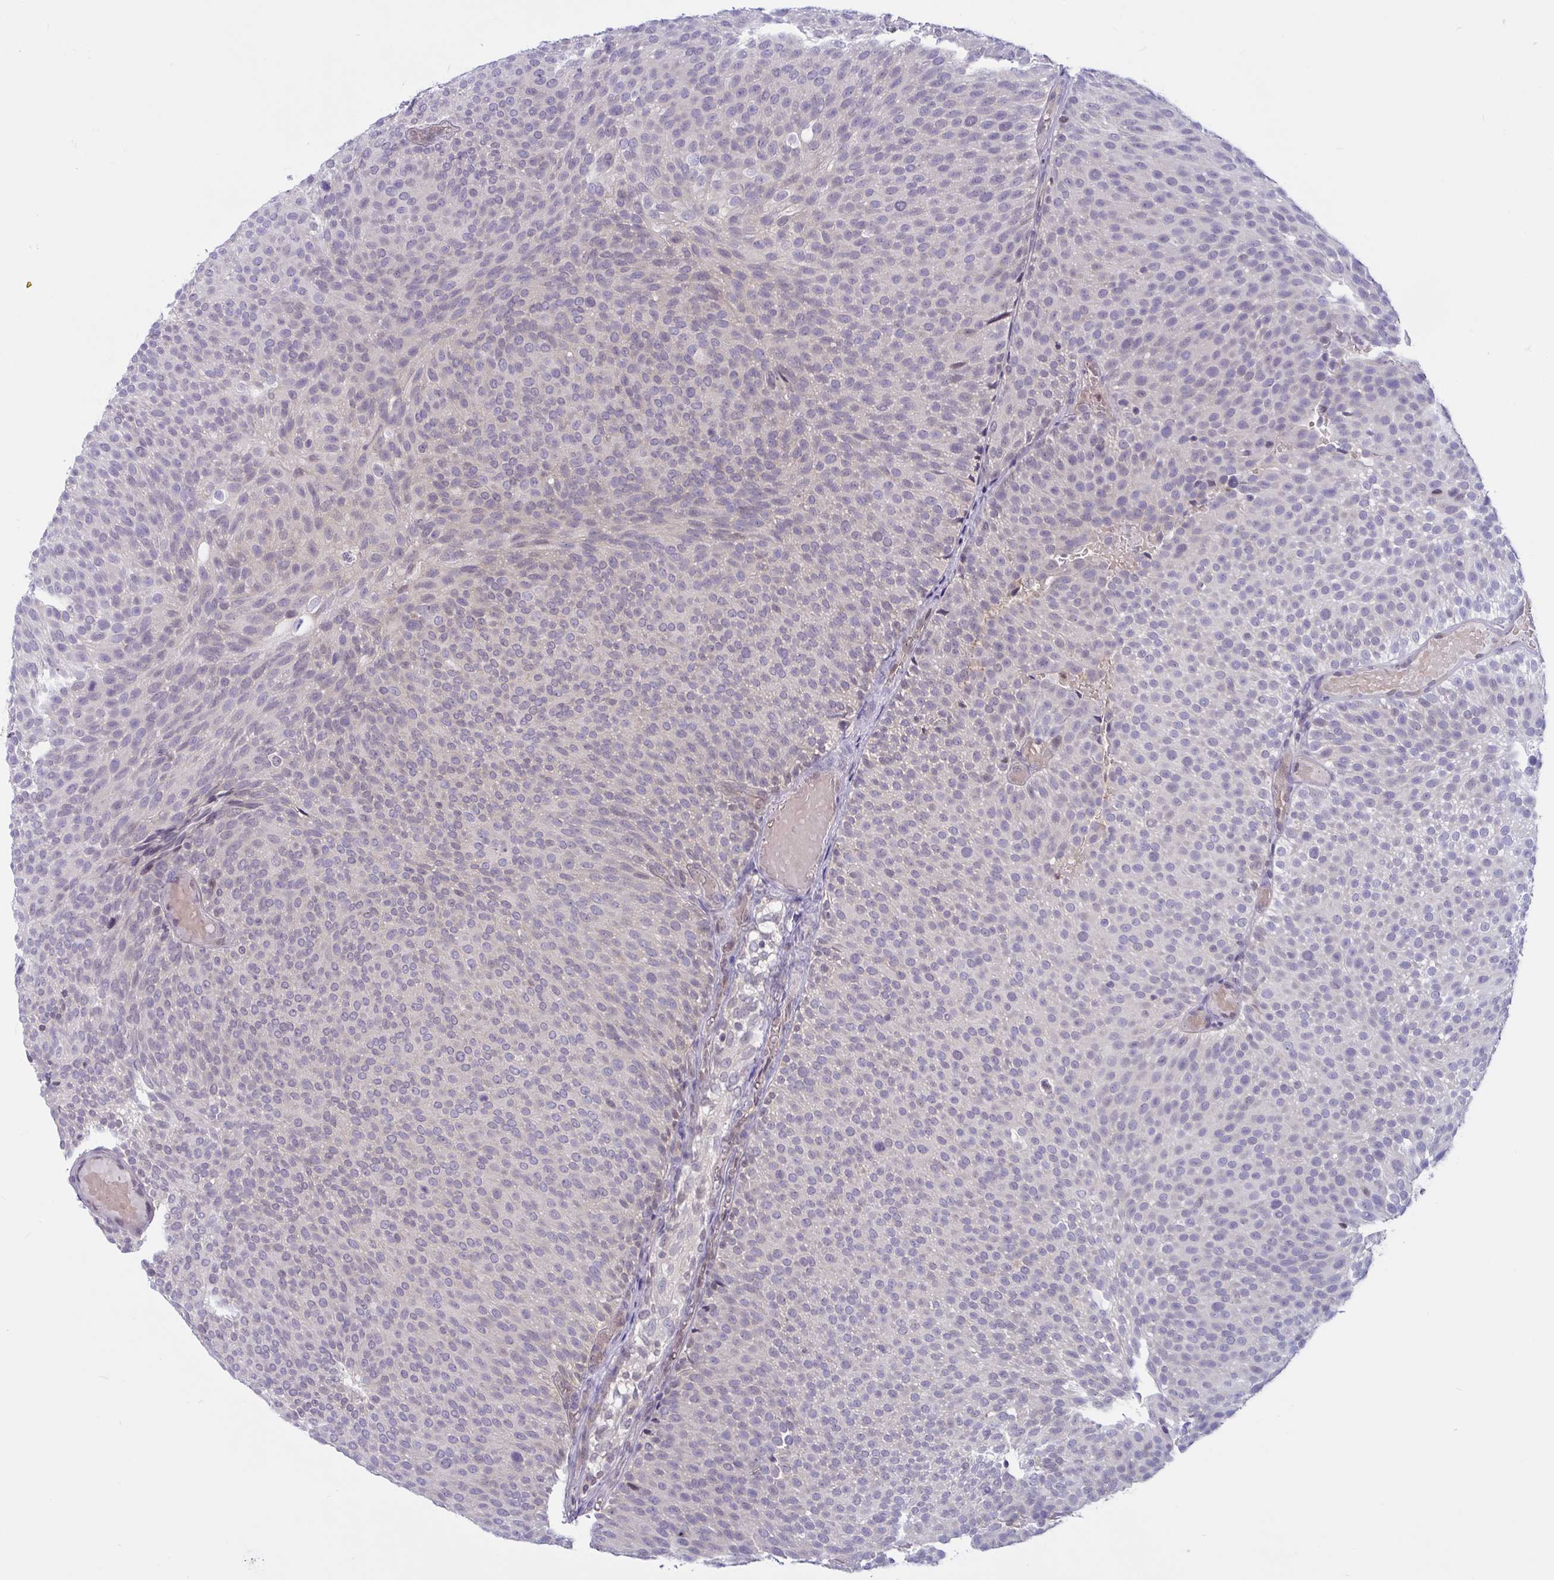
{"staining": {"intensity": "weak", "quantity": "25%-75%", "location": "nuclear"}, "tissue": "urothelial cancer", "cell_type": "Tumor cells", "image_type": "cancer", "snomed": [{"axis": "morphology", "description": "Urothelial carcinoma, Low grade"}, {"axis": "topography", "description": "Urinary bladder"}], "caption": "Immunohistochemical staining of human urothelial carcinoma (low-grade) displays low levels of weak nuclear protein positivity in about 25%-75% of tumor cells.", "gene": "TSN", "patient": {"sex": "male", "age": 78}}